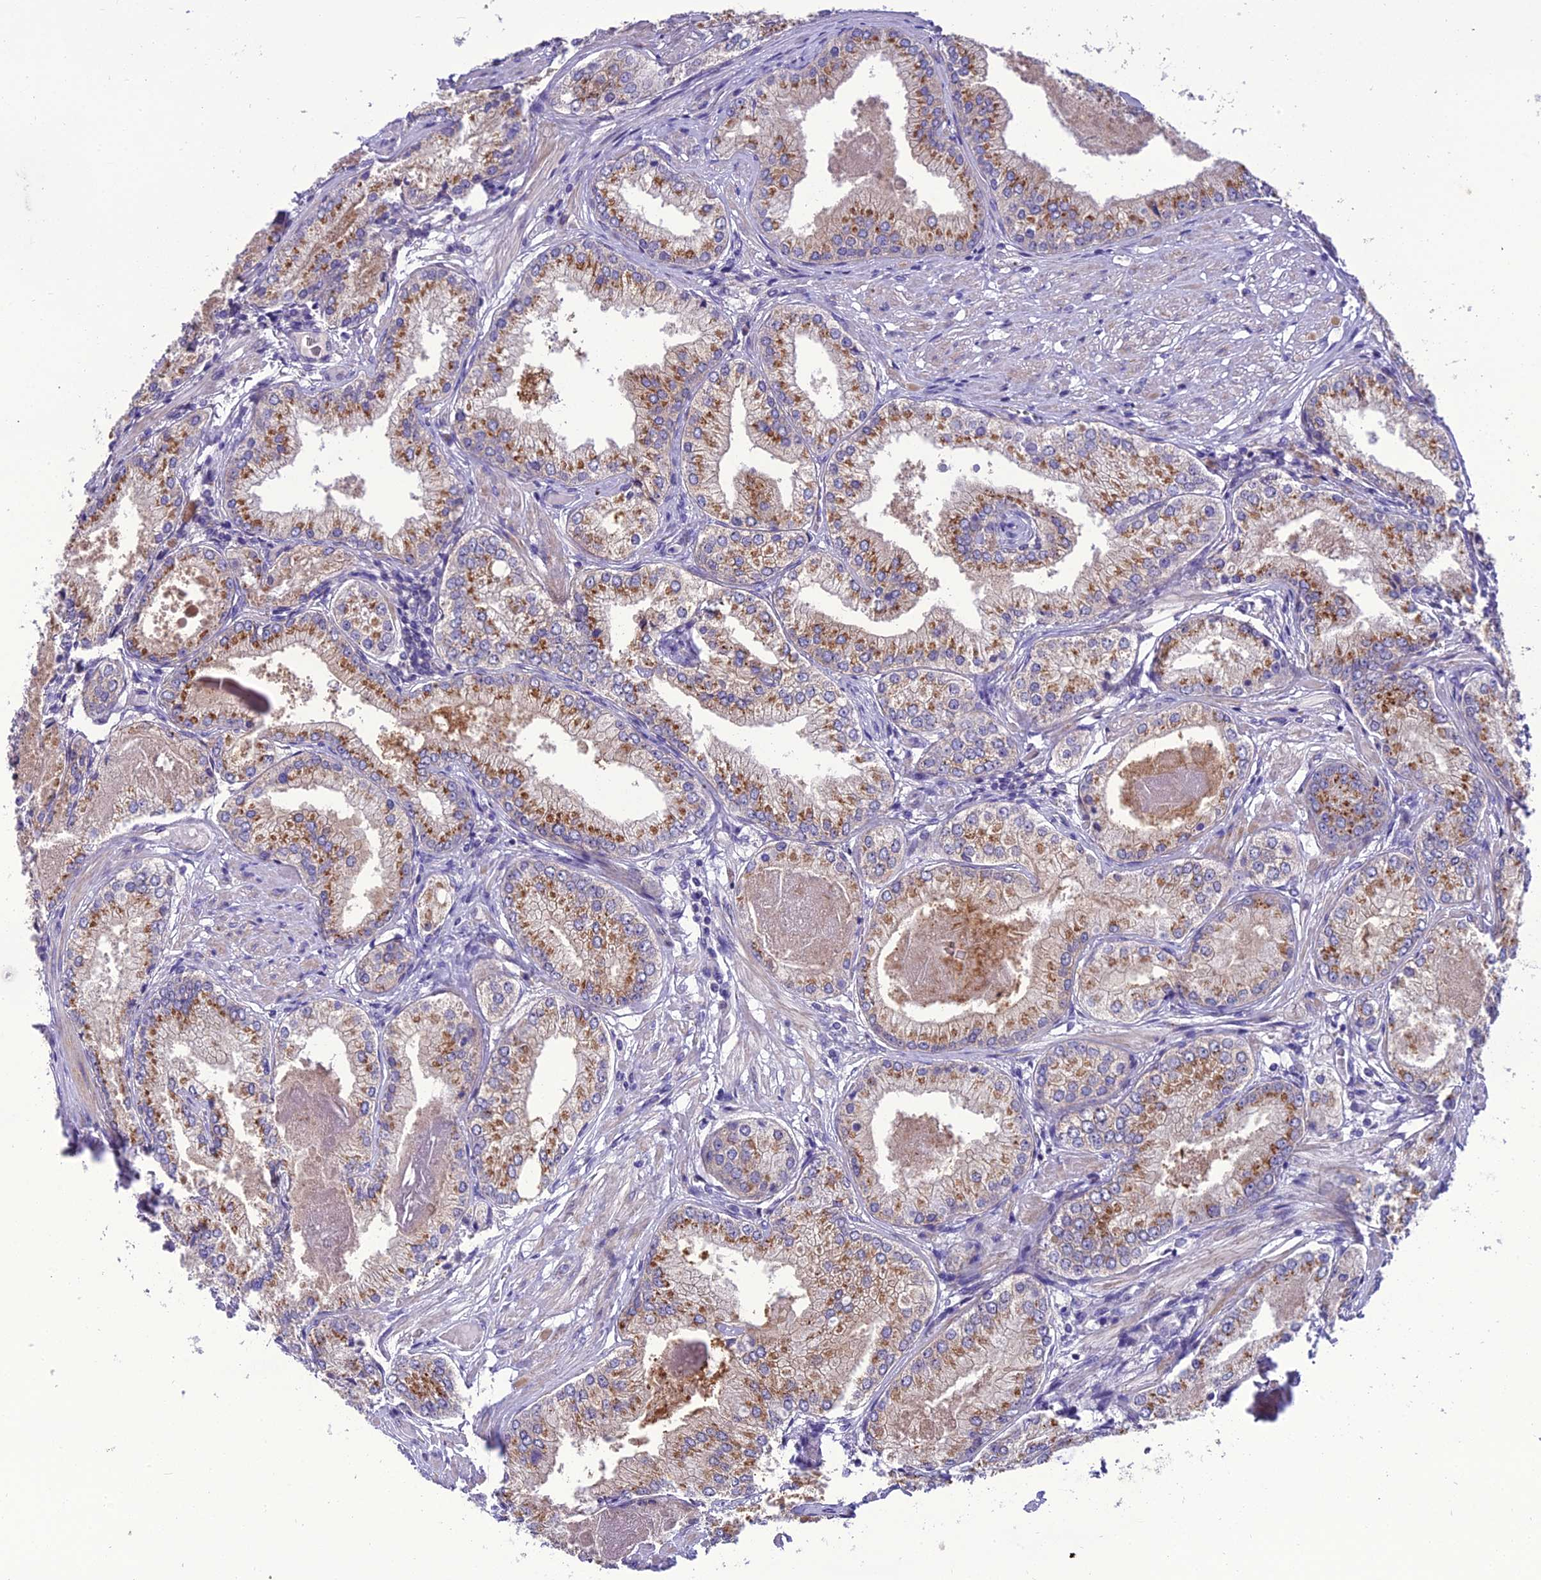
{"staining": {"intensity": "strong", "quantity": "25%-75%", "location": "cytoplasmic/membranous"}, "tissue": "prostate cancer", "cell_type": "Tumor cells", "image_type": "cancer", "snomed": [{"axis": "morphology", "description": "Adenocarcinoma, Low grade"}, {"axis": "topography", "description": "Prostate"}], "caption": "Strong cytoplasmic/membranous protein positivity is appreciated in about 25%-75% of tumor cells in adenocarcinoma (low-grade) (prostate).", "gene": "GOLPH3", "patient": {"sex": "male", "age": 68}}